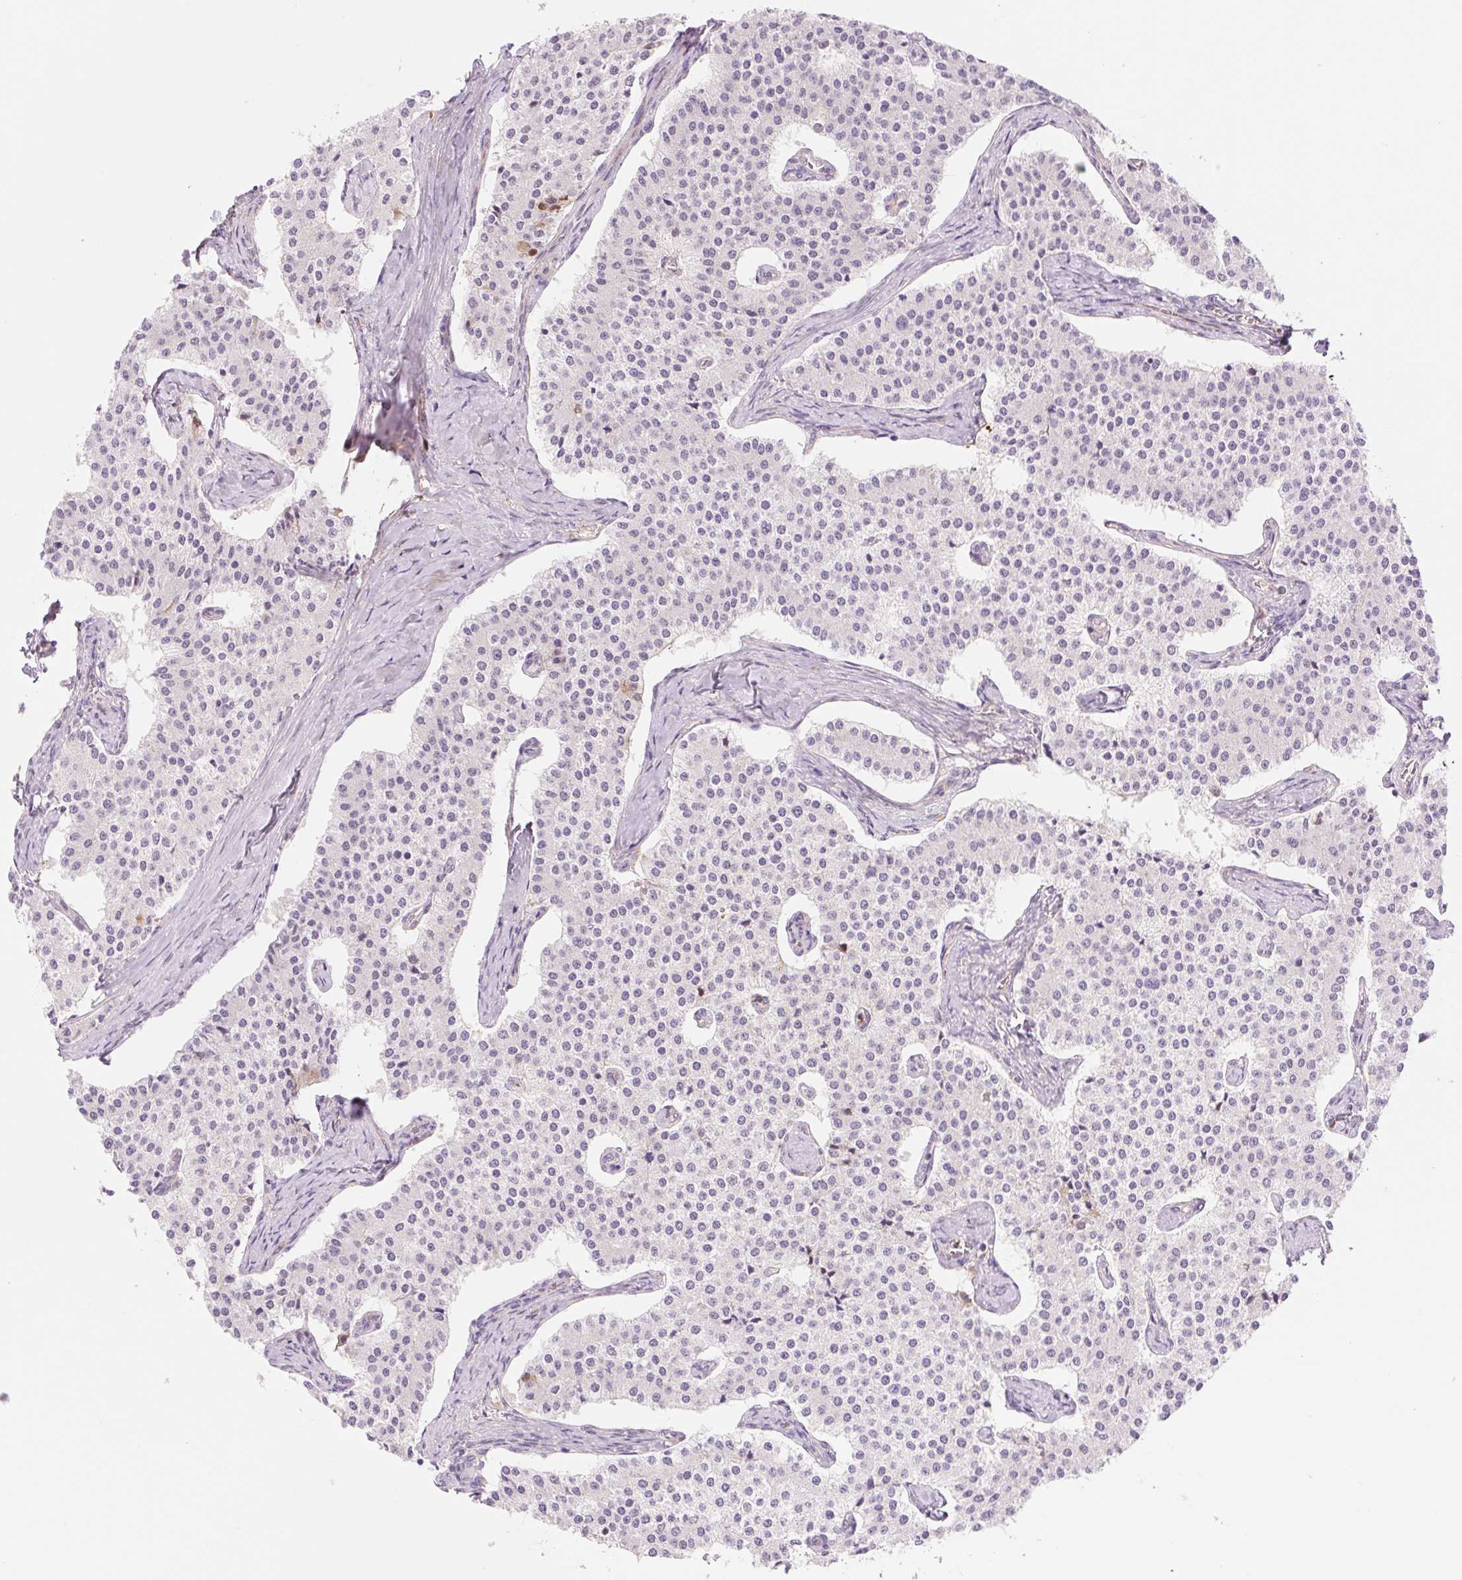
{"staining": {"intensity": "weak", "quantity": "<25%", "location": "nuclear"}, "tissue": "carcinoid", "cell_type": "Tumor cells", "image_type": "cancer", "snomed": [{"axis": "morphology", "description": "Carcinoid, malignant, NOS"}, {"axis": "topography", "description": "Colon"}], "caption": "Tumor cells show no significant protein positivity in carcinoid.", "gene": "HEBP1", "patient": {"sex": "female", "age": 52}}